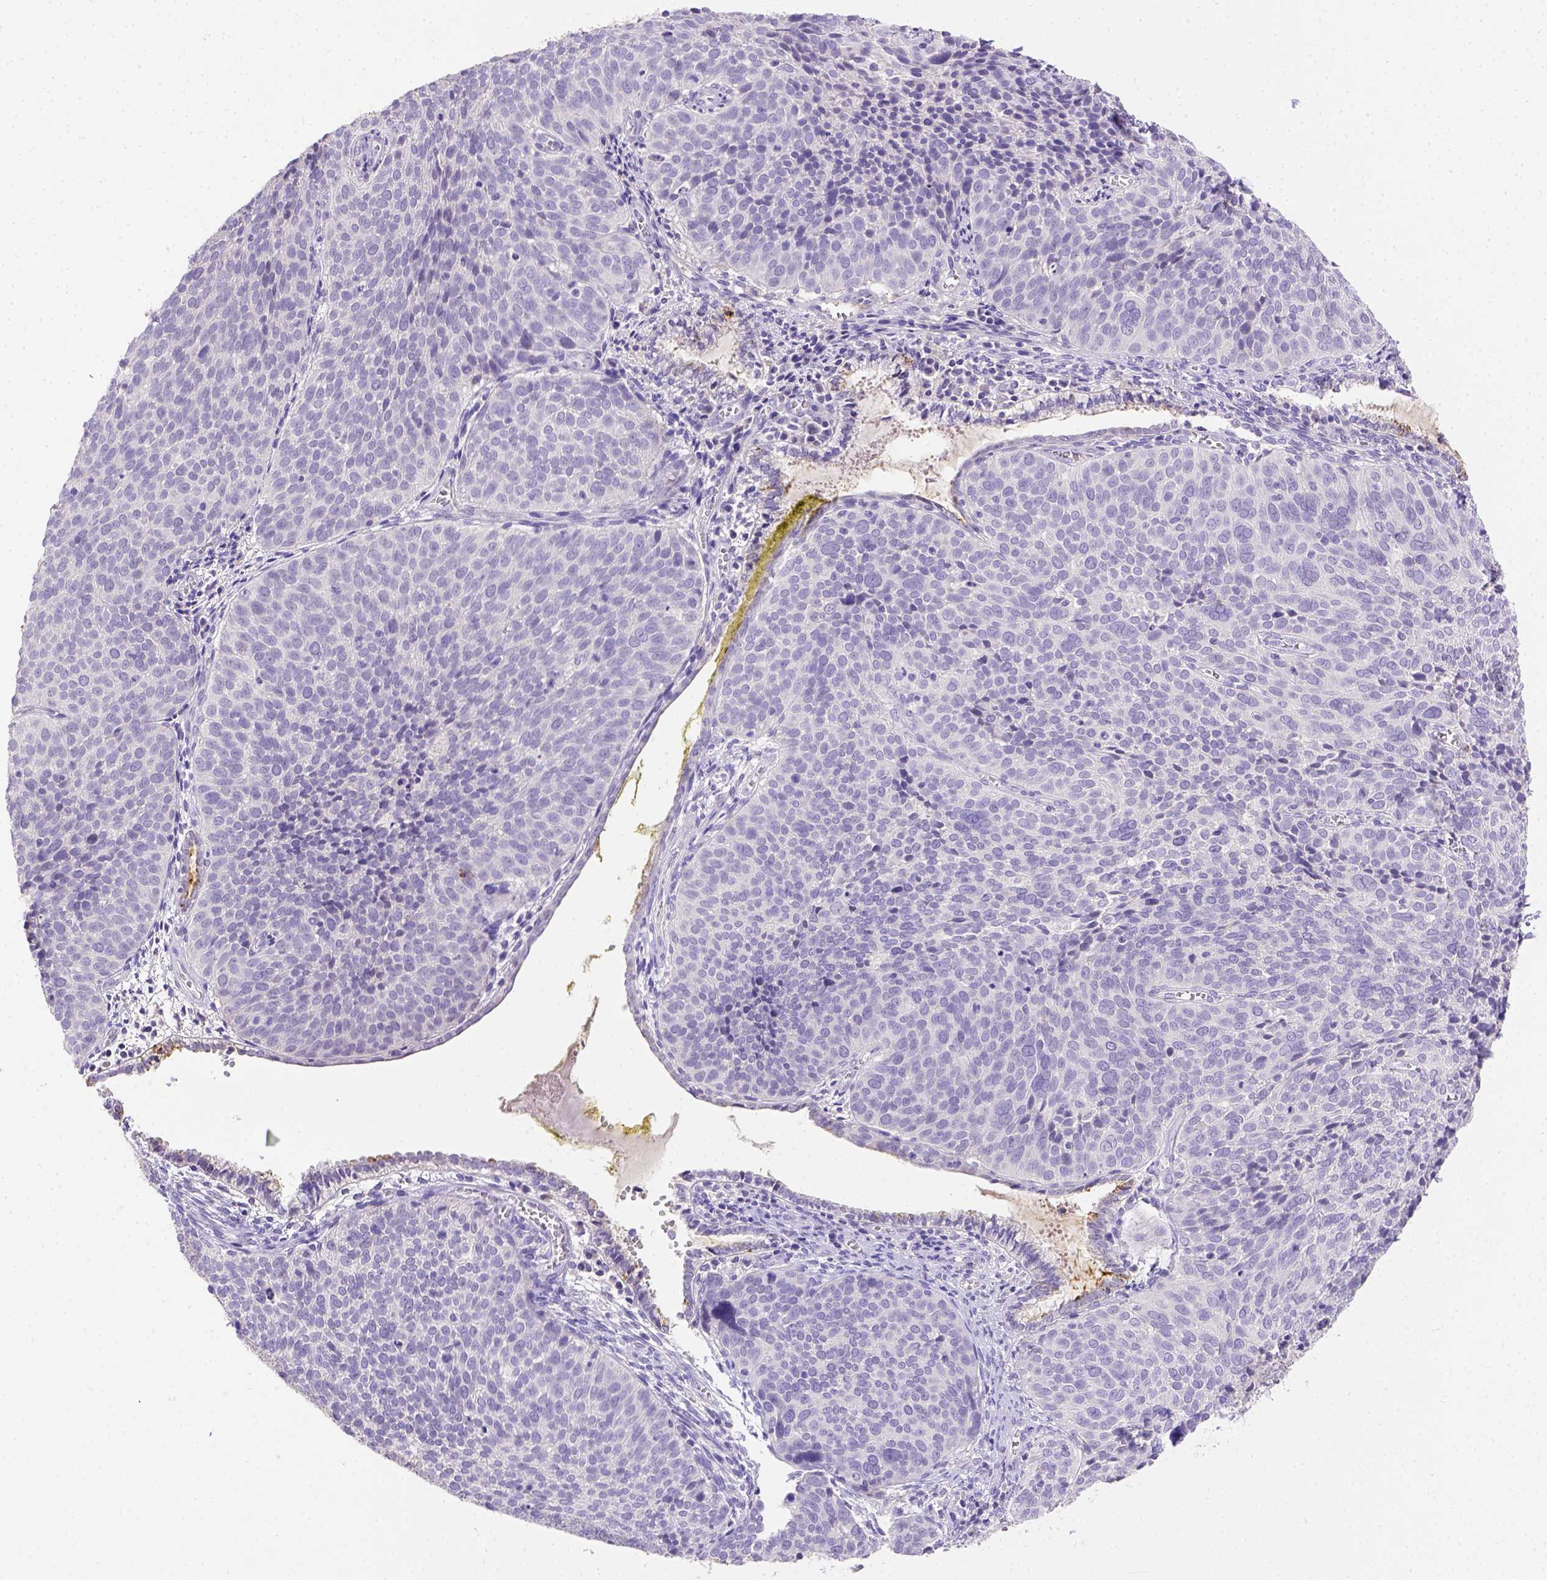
{"staining": {"intensity": "negative", "quantity": "none", "location": "none"}, "tissue": "cervical cancer", "cell_type": "Tumor cells", "image_type": "cancer", "snomed": [{"axis": "morphology", "description": "Squamous cell carcinoma, NOS"}, {"axis": "topography", "description": "Cervix"}], "caption": "DAB immunohistochemical staining of human cervical squamous cell carcinoma exhibits no significant positivity in tumor cells.", "gene": "B3GAT1", "patient": {"sex": "female", "age": 39}}